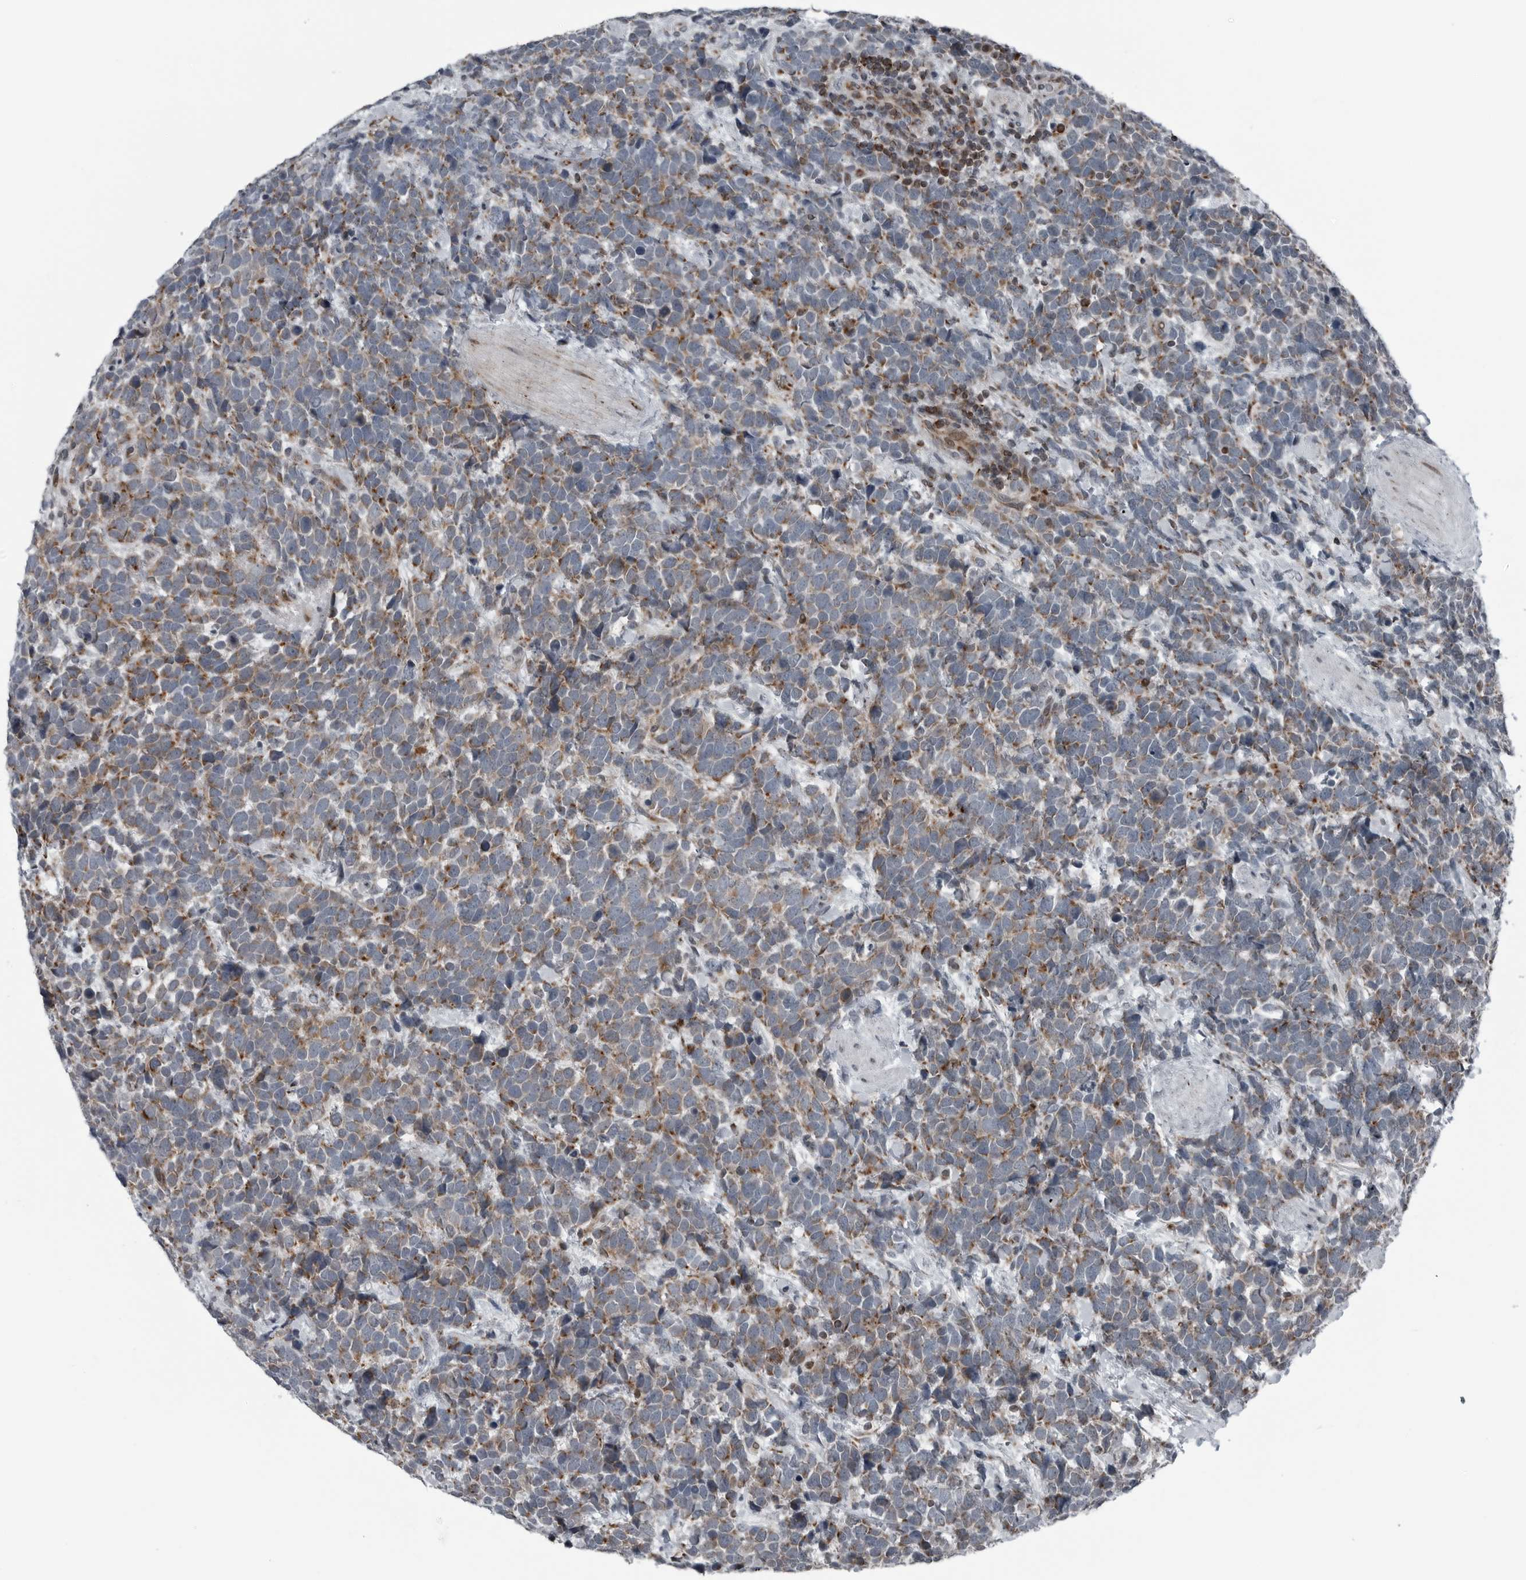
{"staining": {"intensity": "moderate", "quantity": "25%-75%", "location": "cytoplasmic/membranous"}, "tissue": "urothelial cancer", "cell_type": "Tumor cells", "image_type": "cancer", "snomed": [{"axis": "morphology", "description": "Urothelial carcinoma, High grade"}, {"axis": "topography", "description": "Urinary bladder"}], "caption": "This is an image of IHC staining of urothelial carcinoma (high-grade), which shows moderate staining in the cytoplasmic/membranous of tumor cells.", "gene": "GAK", "patient": {"sex": "female", "age": 82}}